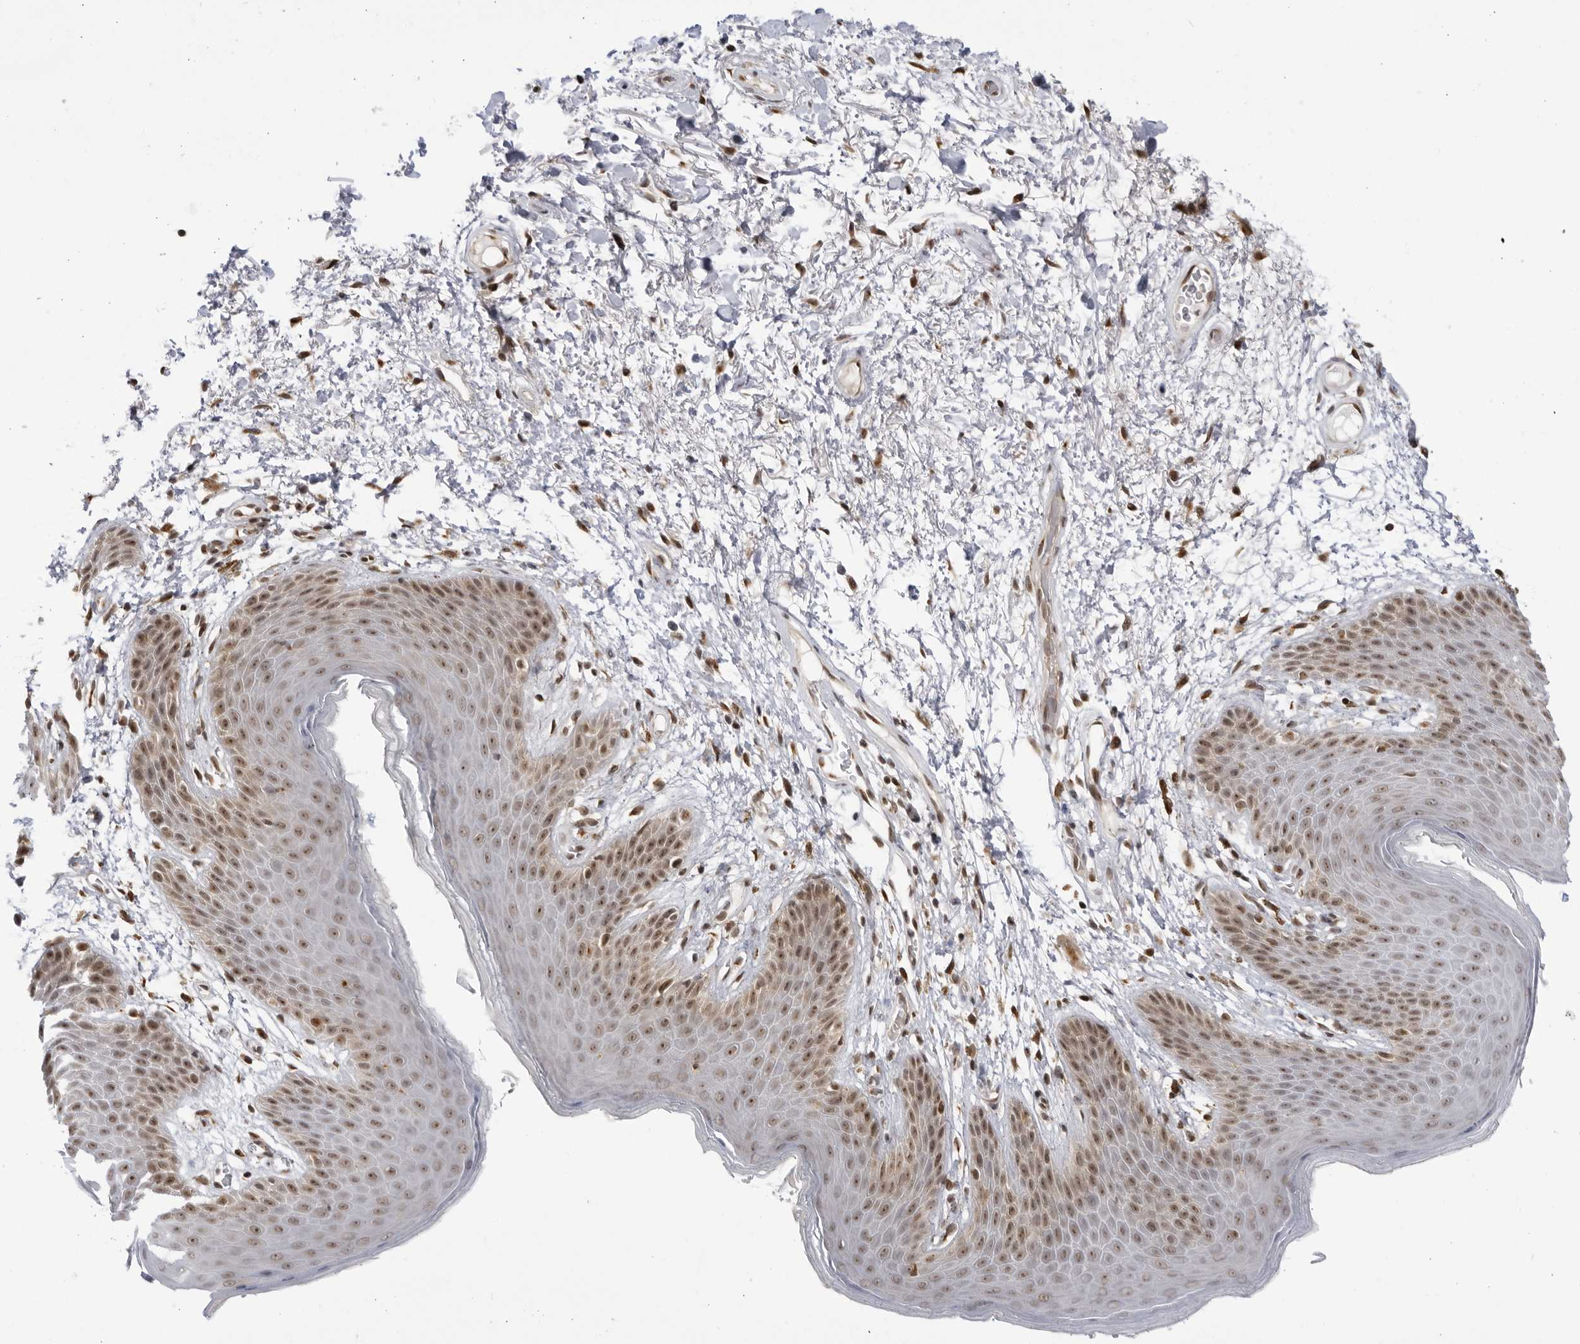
{"staining": {"intensity": "weak", "quantity": ">75%", "location": "cytoplasmic/membranous,nuclear"}, "tissue": "skin", "cell_type": "Epidermal cells", "image_type": "normal", "snomed": [{"axis": "morphology", "description": "Normal tissue, NOS"}, {"axis": "topography", "description": "Anal"}], "caption": "A histopathology image of skin stained for a protein demonstrates weak cytoplasmic/membranous,nuclear brown staining in epidermal cells. (brown staining indicates protein expression, while blue staining denotes nuclei).", "gene": "RASGEF1C", "patient": {"sex": "male", "age": 74}}